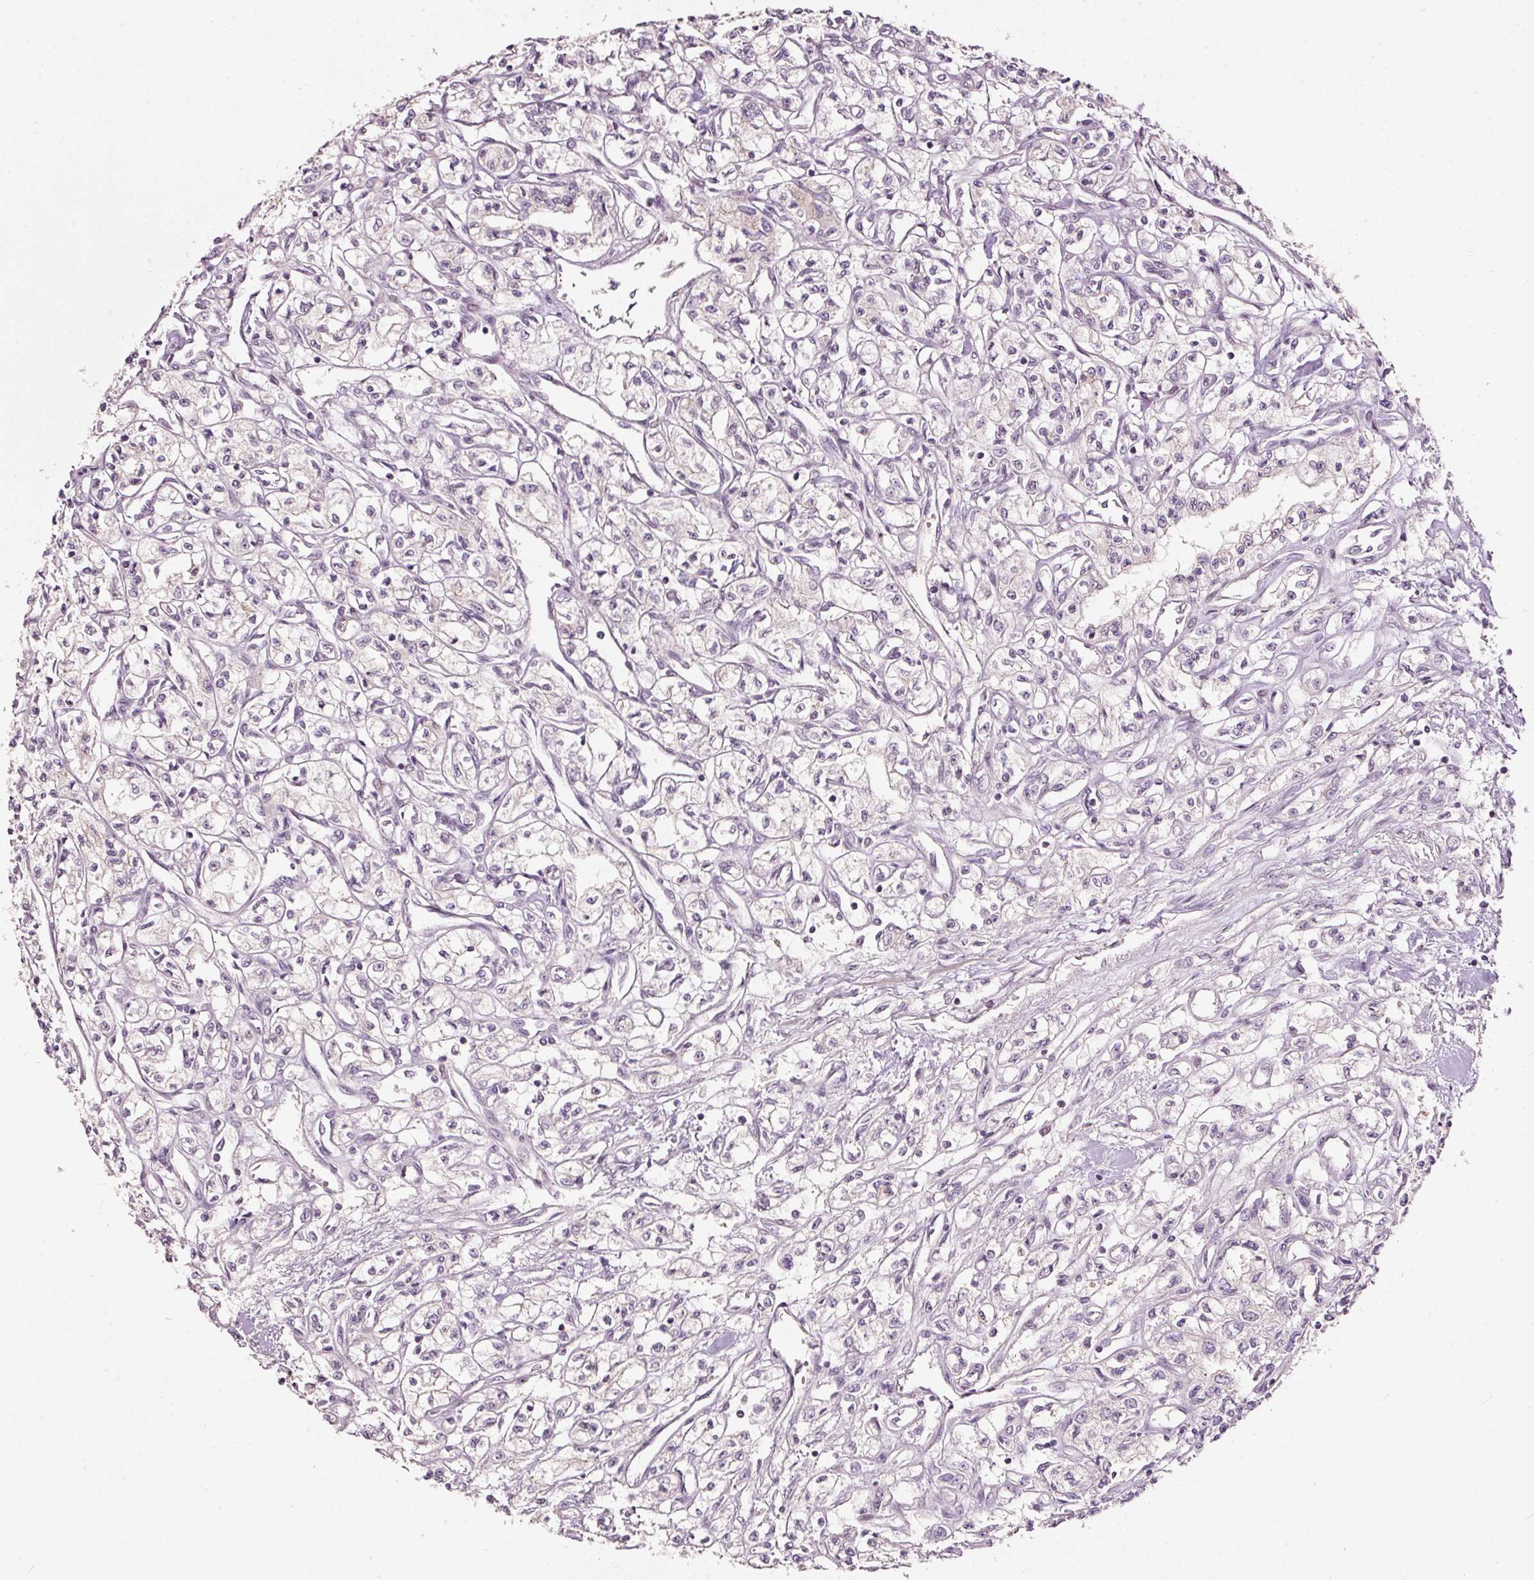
{"staining": {"intensity": "negative", "quantity": "none", "location": "none"}, "tissue": "renal cancer", "cell_type": "Tumor cells", "image_type": "cancer", "snomed": [{"axis": "morphology", "description": "Adenocarcinoma, NOS"}, {"axis": "topography", "description": "Kidney"}], "caption": "Immunohistochemistry of renal cancer (adenocarcinoma) displays no staining in tumor cells.", "gene": "TOB2", "patient": {"sex": "male", "age": 56}}